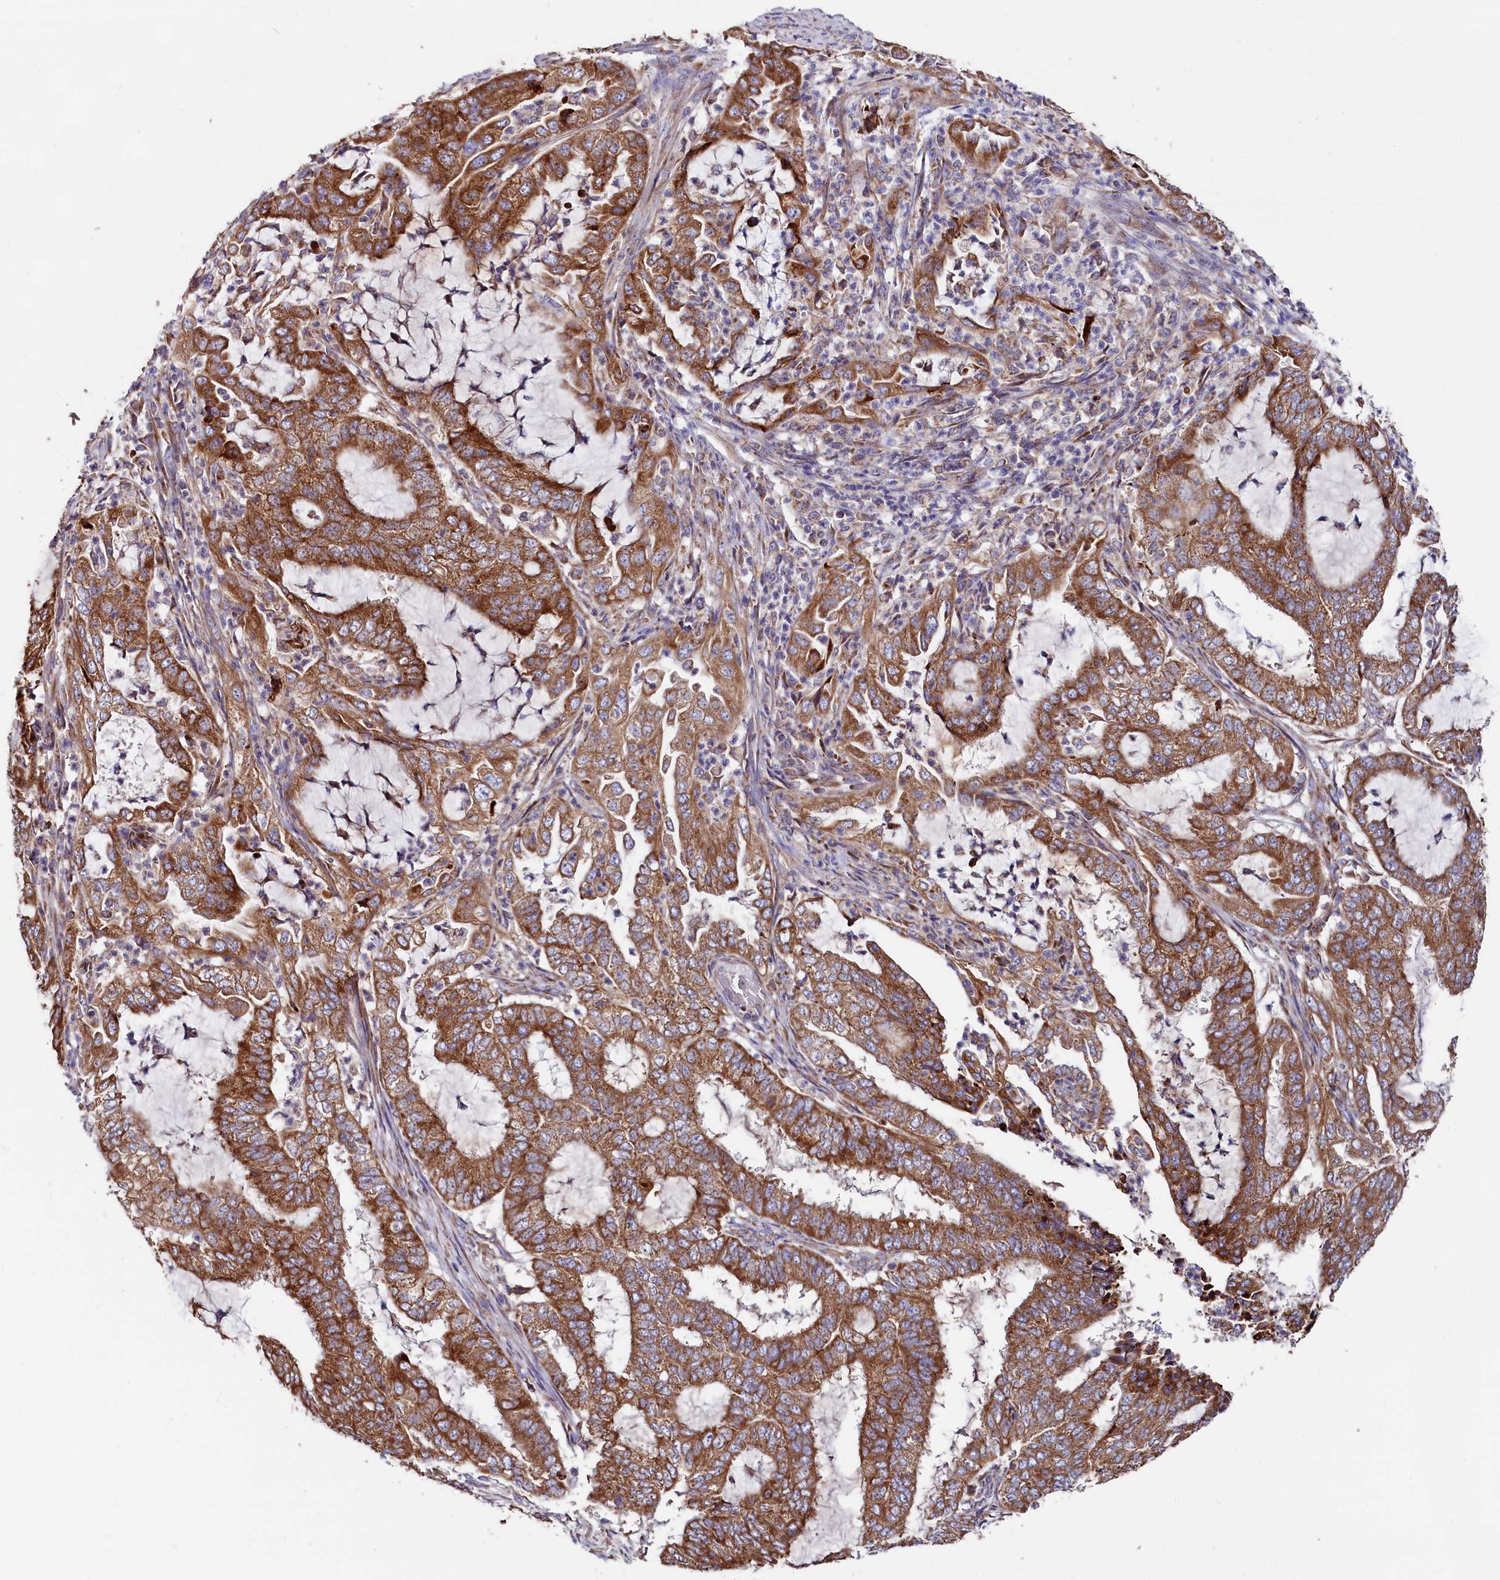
{"staining": {"intensity": "moderate", "quantity": ">75%", "location": "cytoplasmic/membranous"}, "tissue": "endometrial cancer", "cell_type": "Tumor cells", "image_type": "cancer", "snomed": [{"axis": "morphology", "description": "Adenocarcinoma, NOS"}, {"axis": "topography", "description": "Endometrium"}], "caption": "High-power microscopy captured an IHC micrograph of endometrial cancer (adenocarcinoma), revealing moderate cytoplasmic/membranous positivity in about >75% of tumor cells.", "gene": "ZSWIM1", "patient": {"sex": "female", "age": 51}}